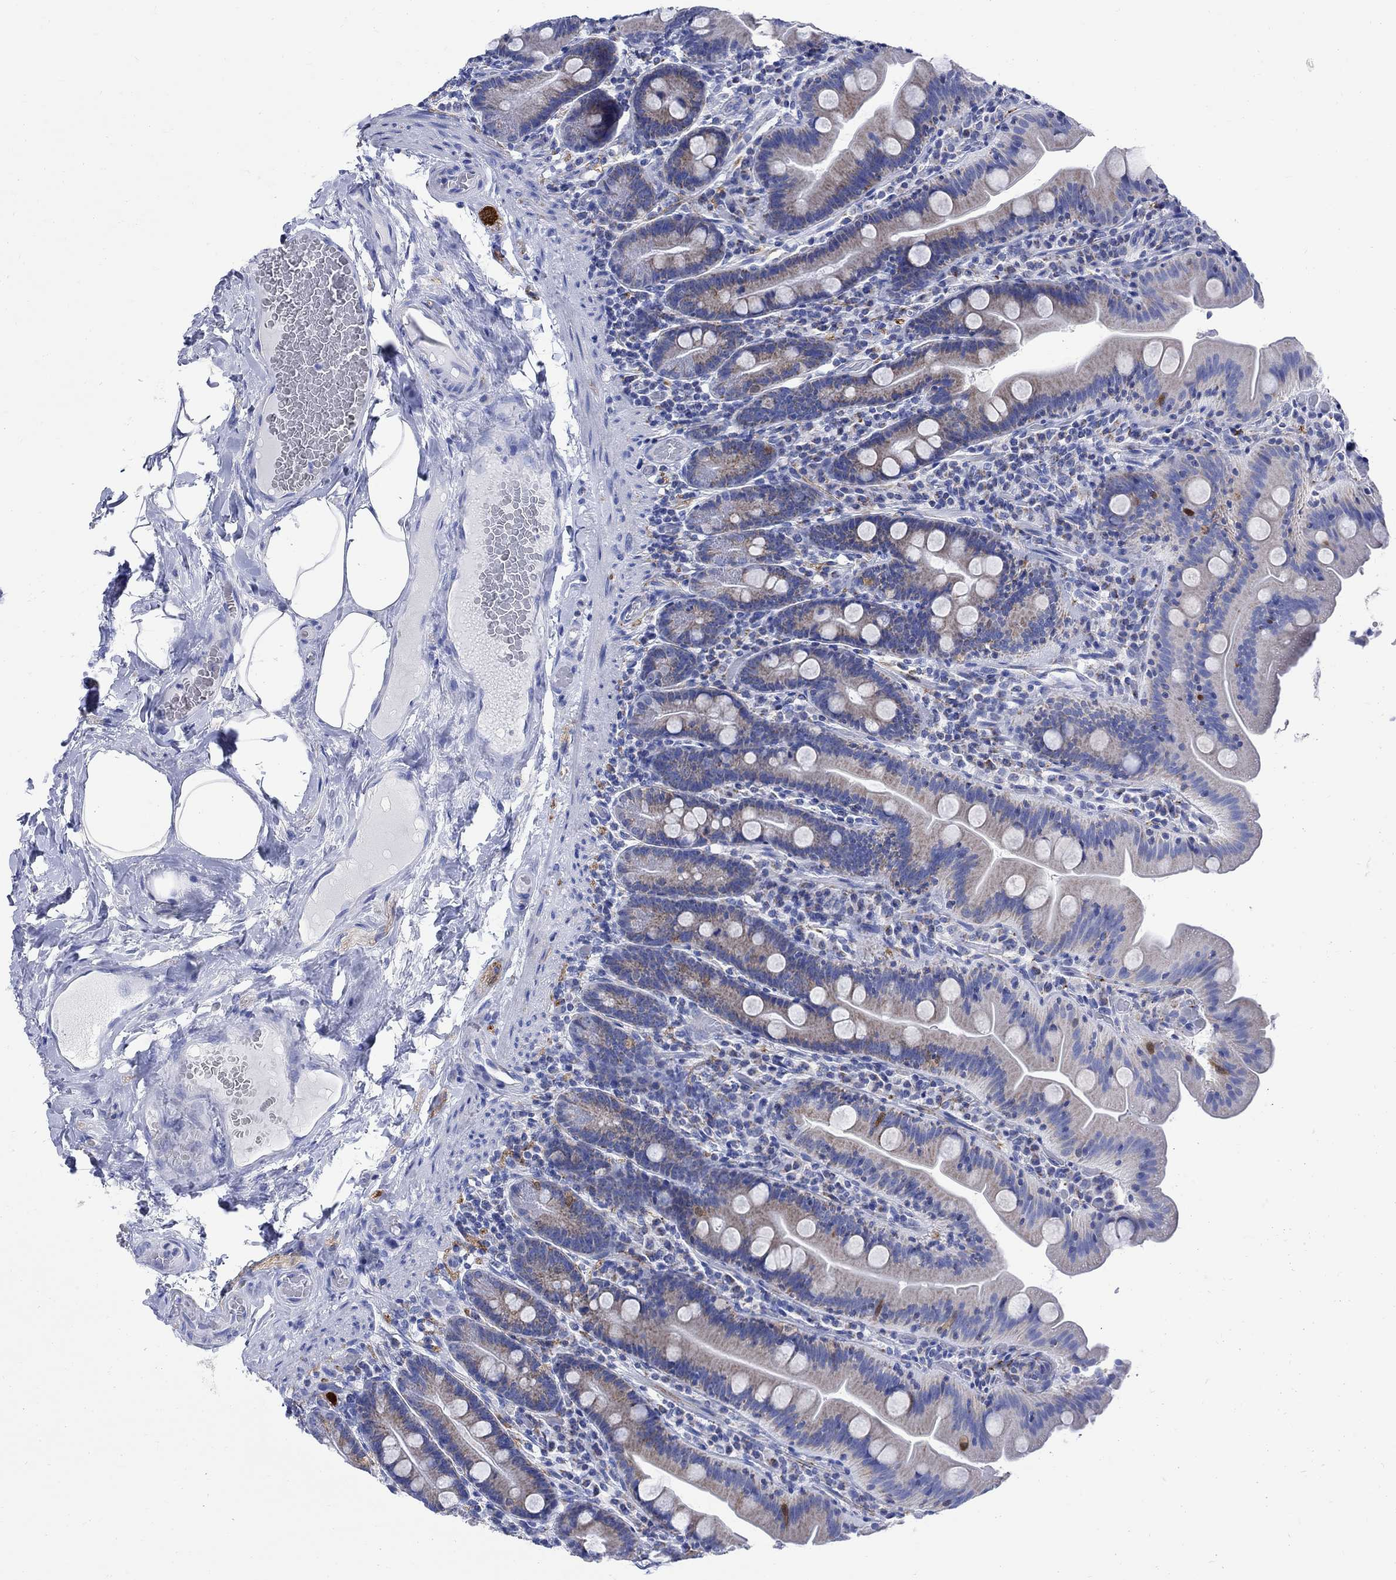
{"staining": {"intensity": "strong", "quantity": "<25%", "location": "cytoplasmic/membranous"}, "tissue": "small intestine", "cell_type": "Glandular cells", "image_type": "normal", "snomed": [{"axis": "morphology", "description": "Normal tissue, NOS"}, {"axis": "topography", "description": "Small intestine"}], "caption": "Immunohistochemical staining of normal small intestine displays strong cytoplasmic/membranous protein positivity in approximately <25% of glandular cells. The protein of interest is shown in brown color, while the nuclei are stained blue.", "gene": "CPLX1", "patient": {"sex": "male", "age": 37}}